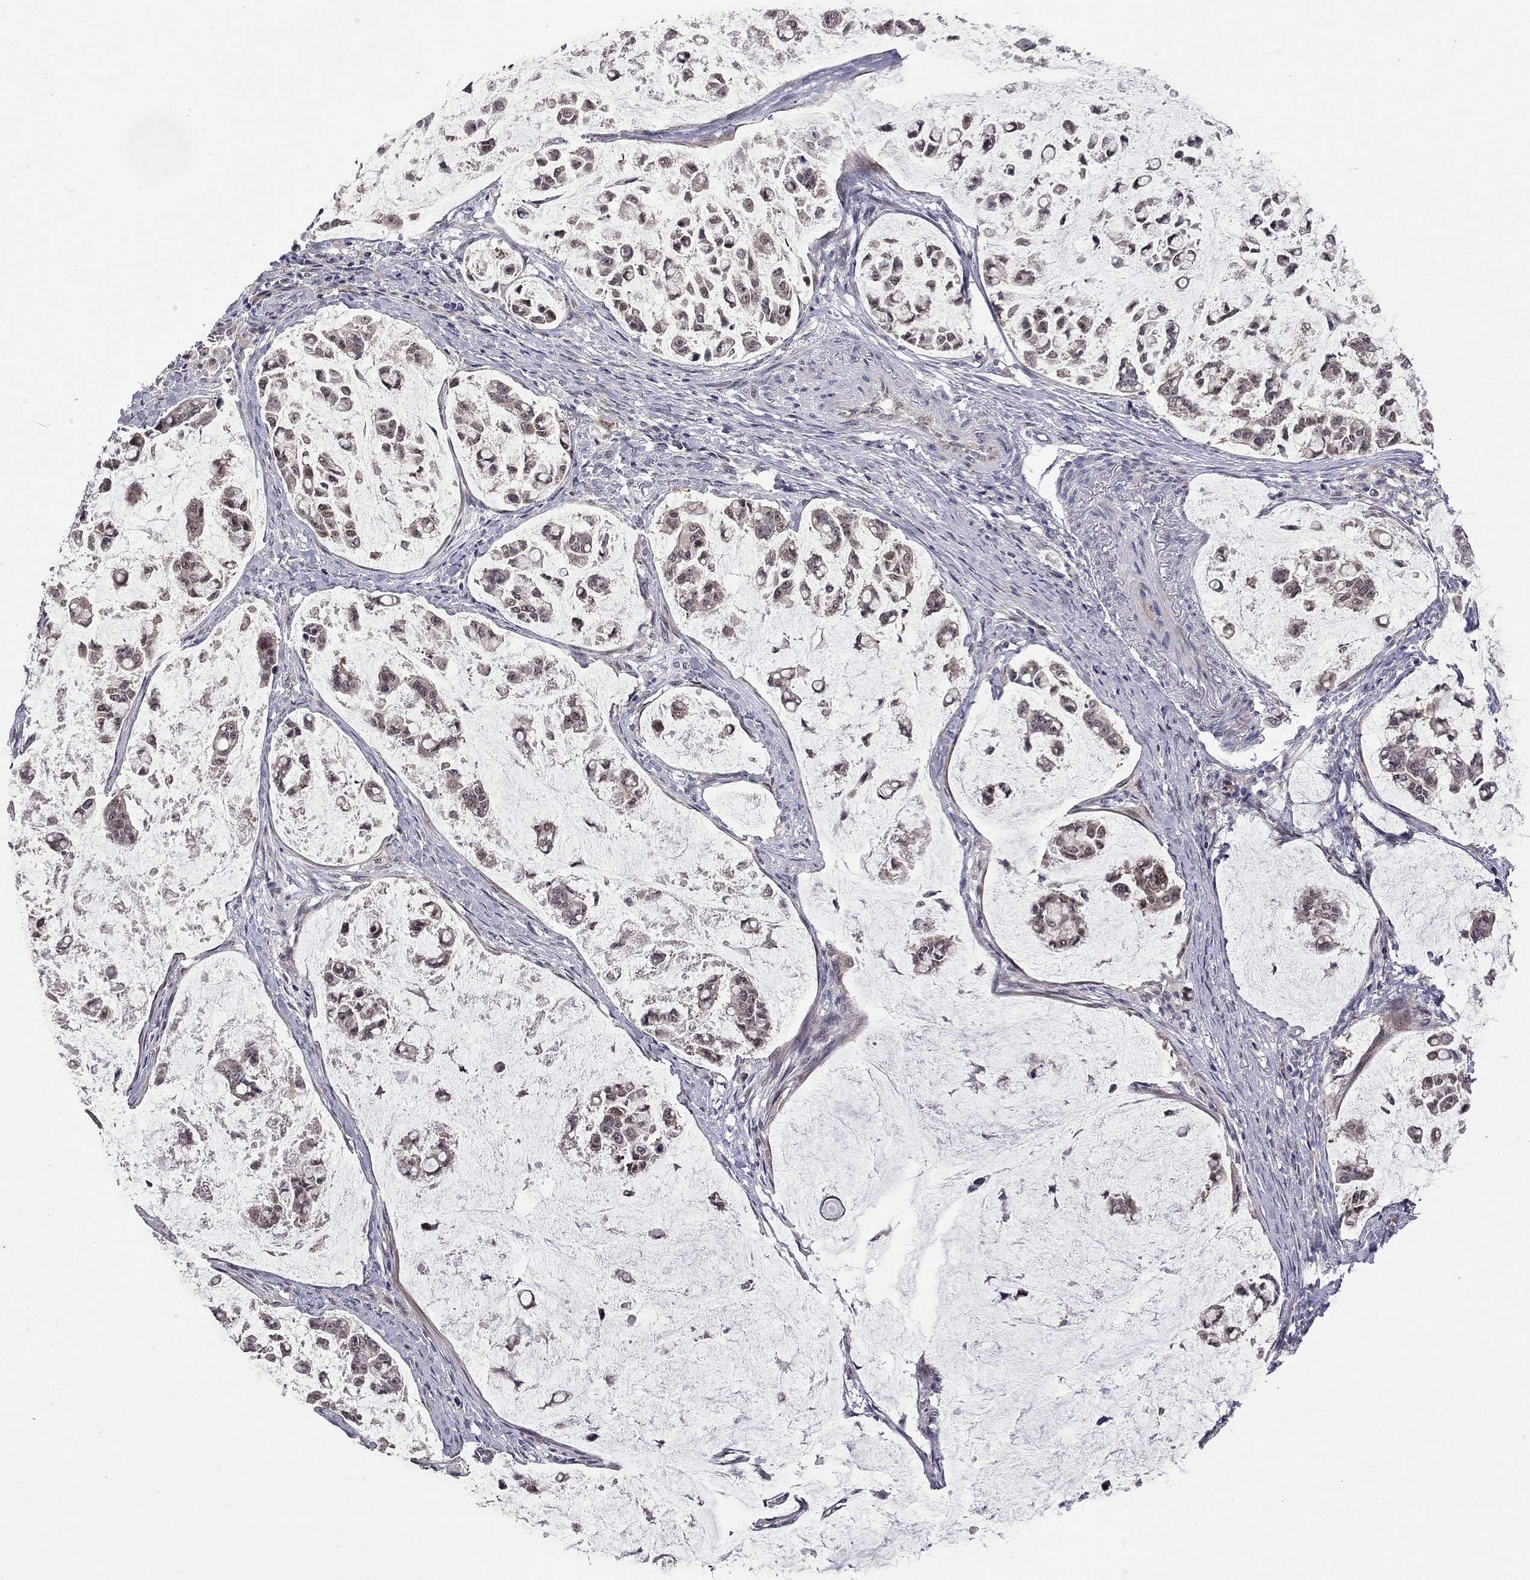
{"staining": {"intensity": "moderate", "quantity": "25%-75%", "location": "cytoplasmic/membranous"}, "tissue": "stomach cancer", "cell_type": "Tumor cells", "image_type": "cancer", "snomed": [{"axis": "morphology", "description": "Adenocarcinoma, NOS"}, {"axis": "topography", "description": "Stomach"}], "caption": "Stomach cancer (adenocarcinoma) stained for a protein displays moderate cytoplasmic/membranous positivity in tumor cells. (Brightfield microscopy of DAB IHC at high magnification).", "gene": "STXBP6", "patient": {"sex": "male", "age": 82}}